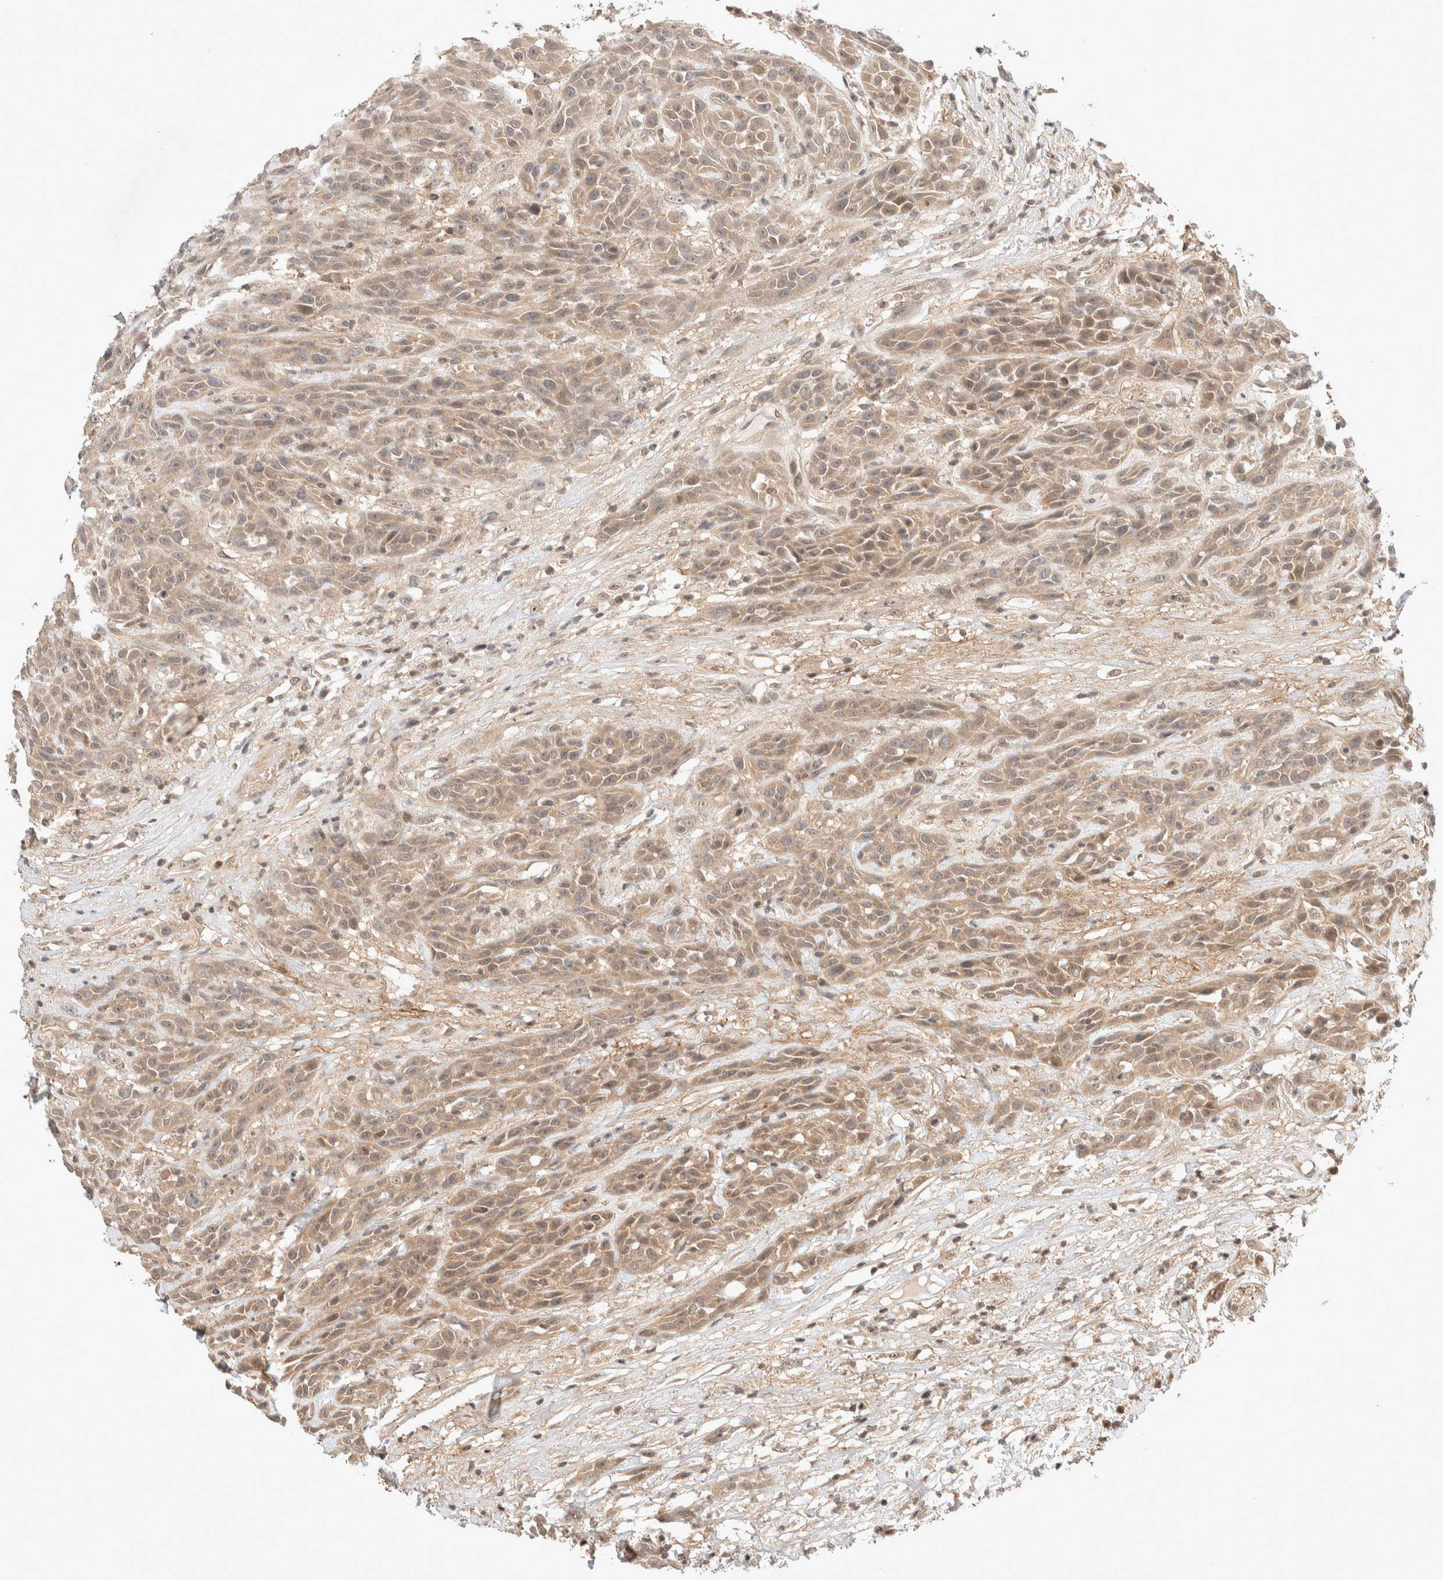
{"staining": {"intensity": "weak", "quantity": ">75%", "location": "cytoplasmic/membranous"}, "tissue": "head and neck cancer", "cell_type": "Tumor cells", "image_type": "cancer", "snomed": [{"axis": "morphology", "description": "Normal tissue, NOS"}, {"axis": "morphology", "description": "Squamous cell carcinoma, NOS"}, {"axis": "topography", "description": "Cartilage tissue"}, {"axis": "topography", "description": "Head-Neck"}], "caption": "This is a micrograph of immunohistochemistry staining of head and neck cancer, which shows weak staining in the cytoplasmic/membranous of tumor cells.", "gene": "THRA", "patient": {"sex": "male", "age": 62}}